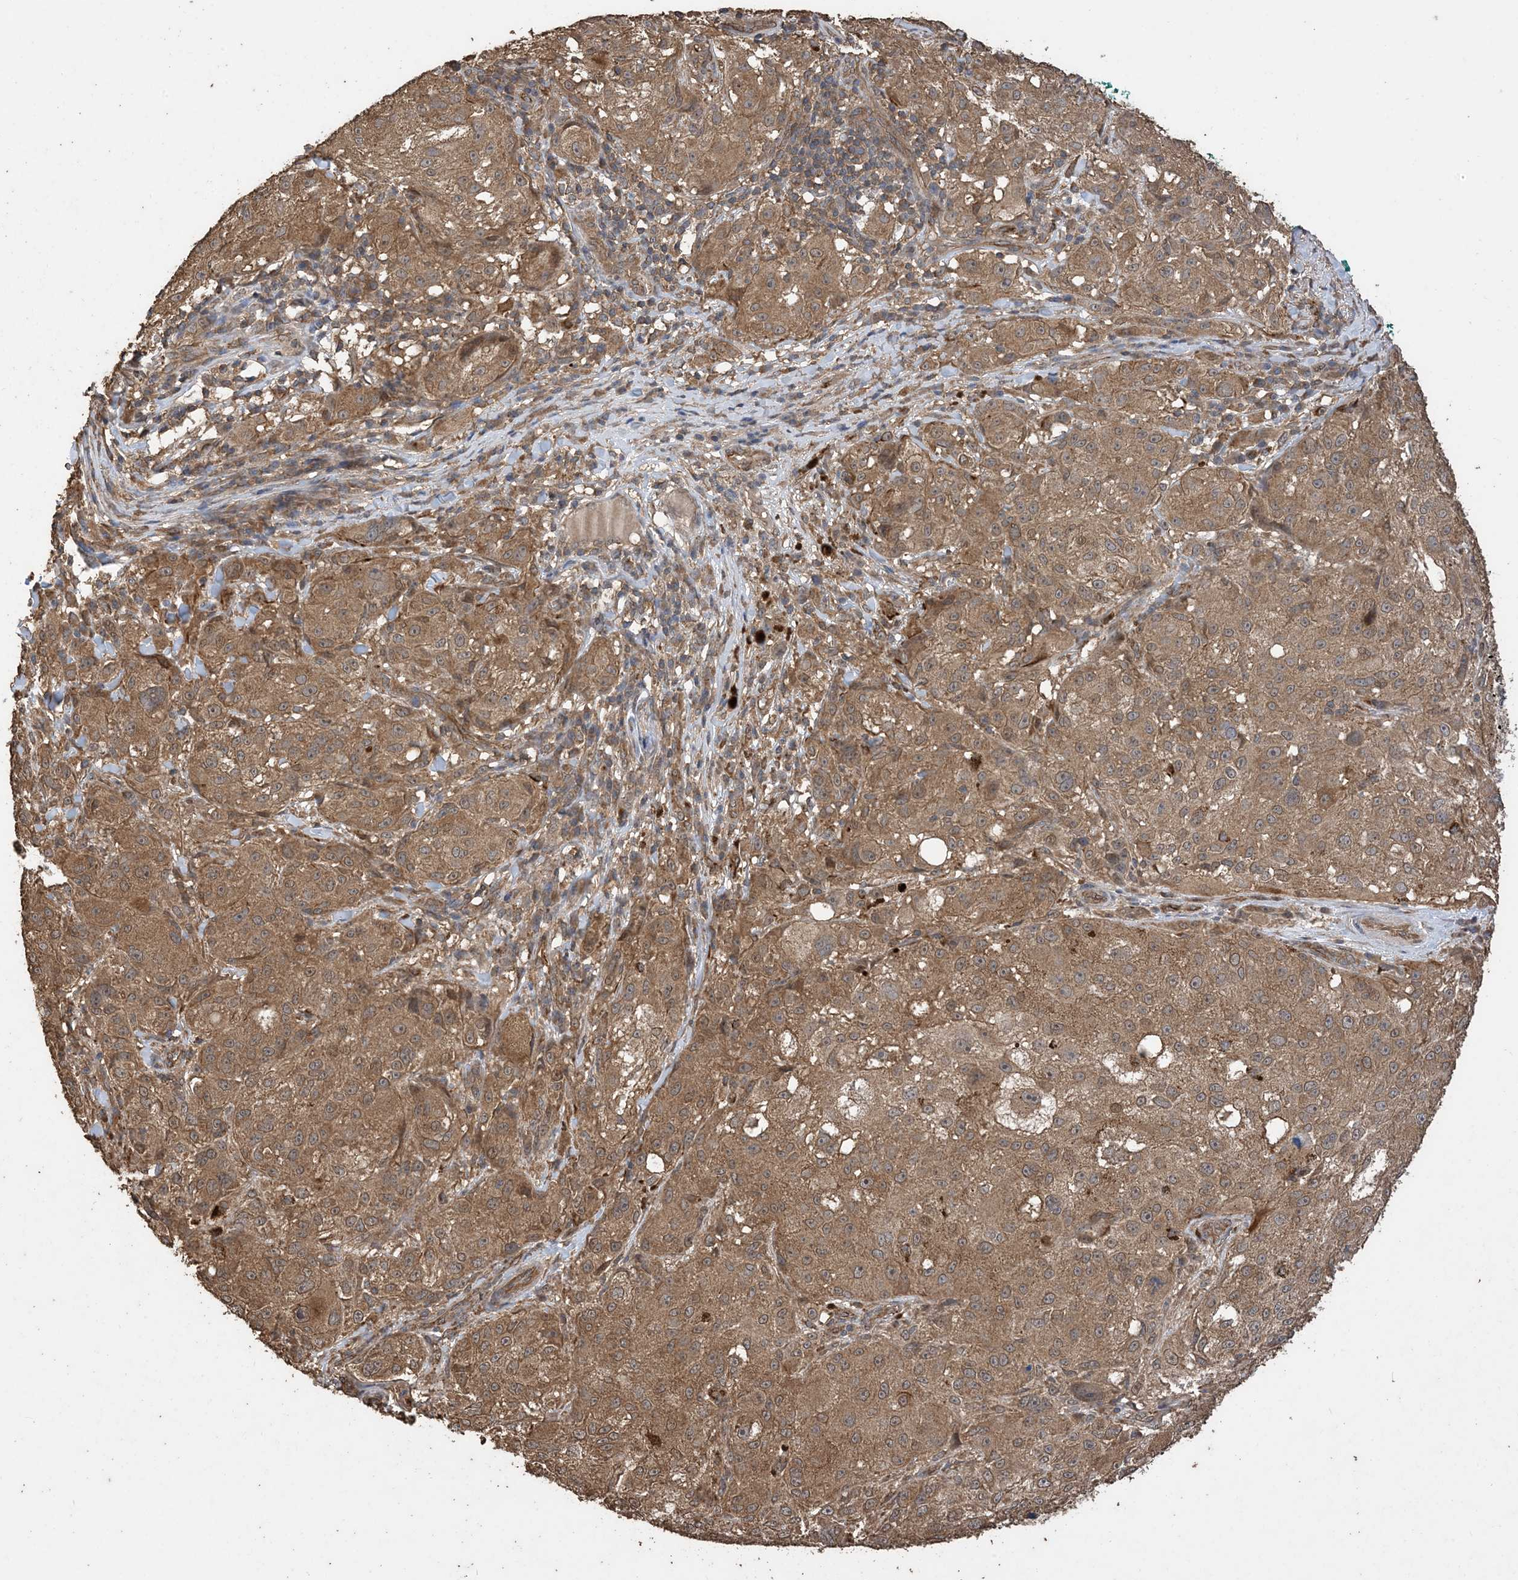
{"staining": {"intensity": "moderate", "quantity": ">75%", "location": "cytoplasmic/membranous"}, "tissue": "melanoma", "cell_type": "Tumor cells", "image_type": "cancer", "snomed": [{"axis": "morphology", "description": "Necrosis, NOS"}, {"axis": "morphology", "description": "Malignant melanoma, NOS"}, {"axis": "topography", "description": "Skin"}], "caption": "Human melanoma stained with a brown dye displays moderate cytoplasmic/membranous positive expression in approximately >75% of tumor cells.", "gene": "ZKSCAN5", "patient": {"sex": "female", "age": 87}}